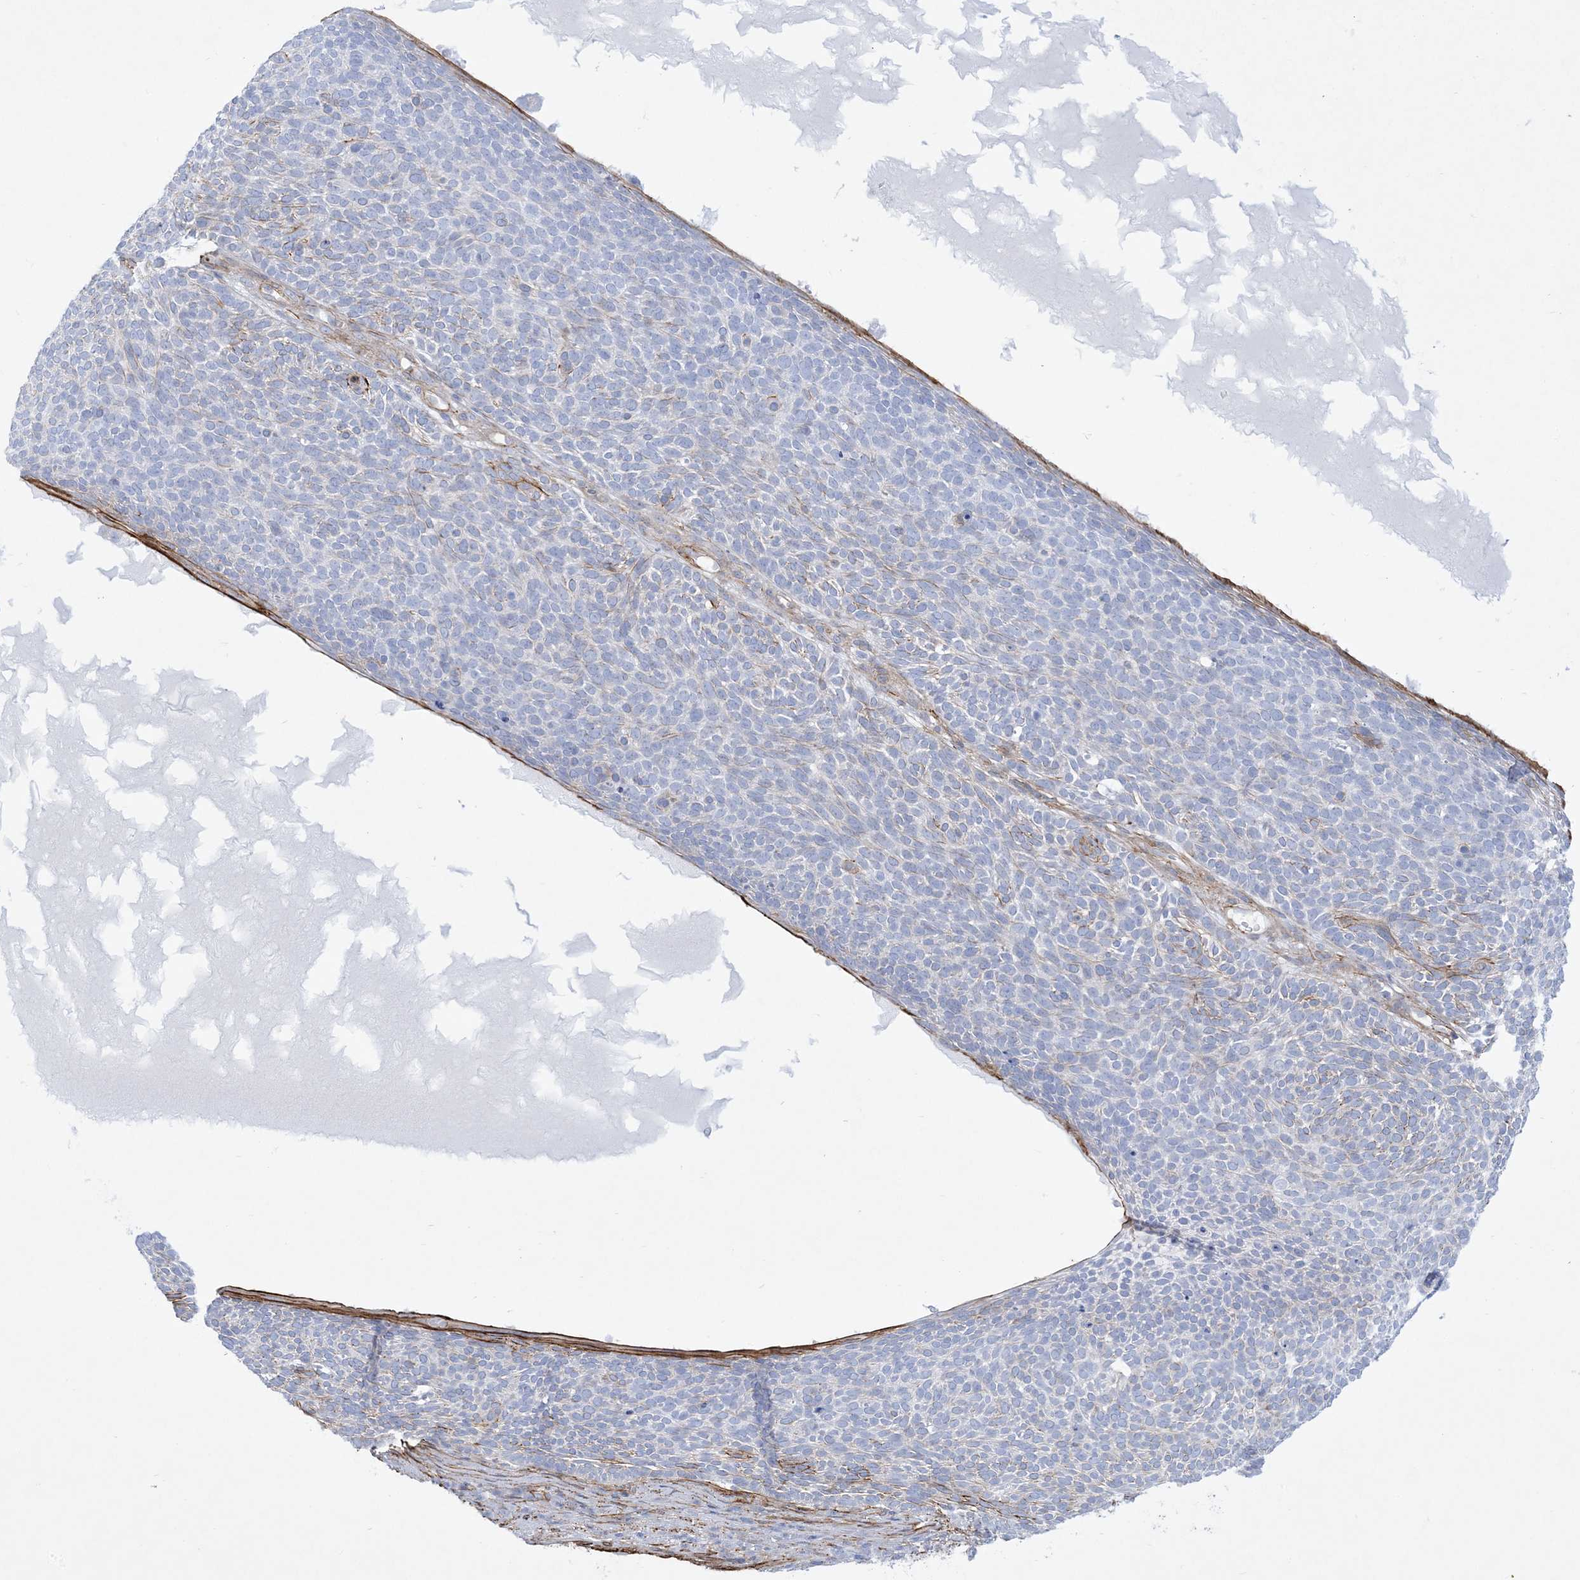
{"staining": {"intensity": "negative", "quantity": "none", "location": "none"}, "tissue": "skin cancer", "cell_type": "Tumor cells", "image_type": "cancer", "snomed": [{"axis": "morphology", "description": "Squamous cell carcinoma, NOS"}, {"axis": "topography", "description": "Skin"}], "caption": "DAB immunohistochemical staining of human squamous cell carcinoma (skin) reveals no significant staining in tumor cells.", "gene": "B3GNT7", "patient": {"sex": "female", "age": 90}}